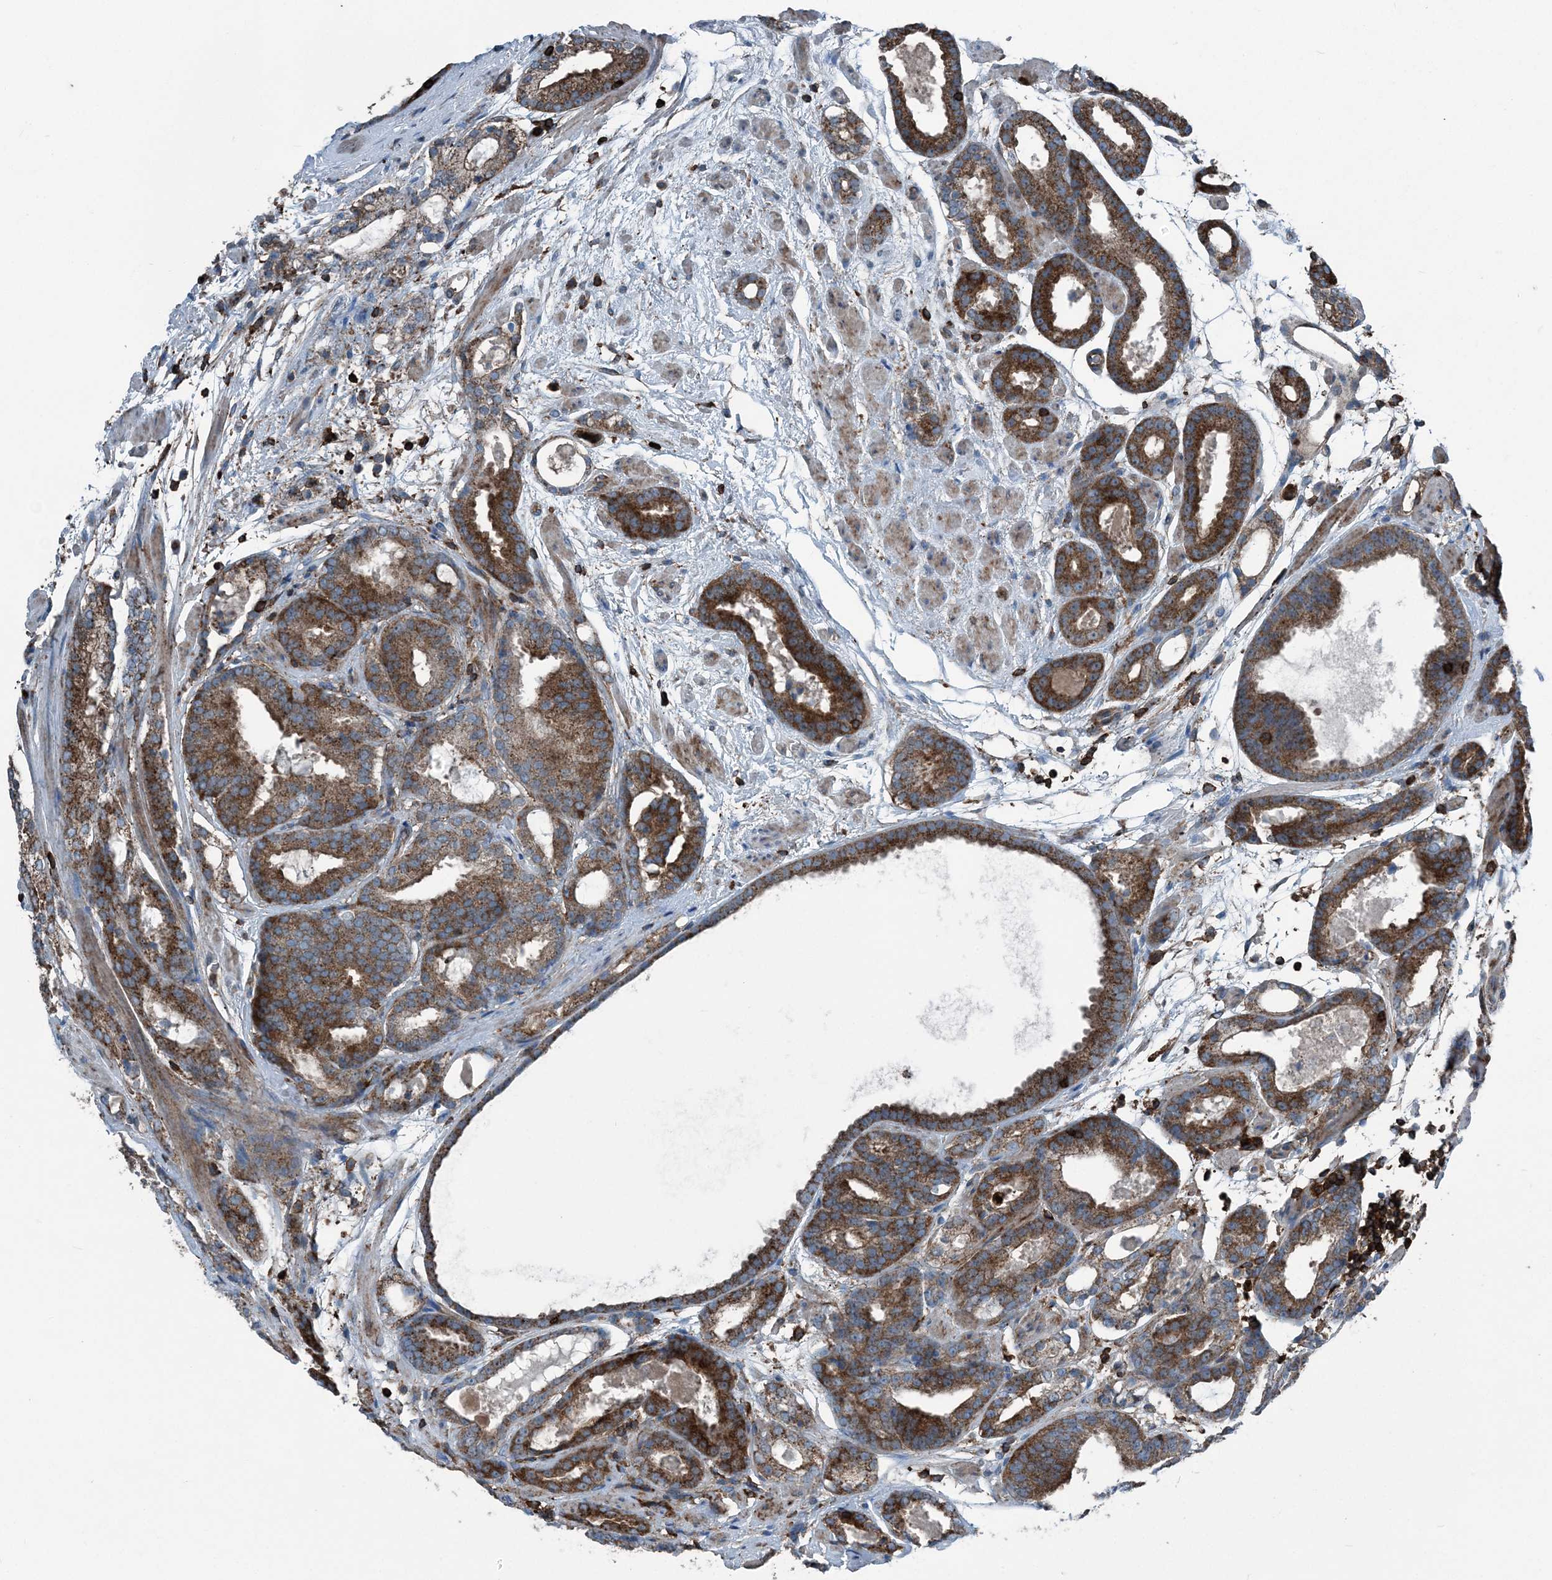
{"staining": {"intensity": "strong", "quantity": ">75%", "location": "cytoplasmic/membranous"}, "tissue": "prostate cancer", "cell_type": "Tumor cells", "image_type": "cancer", "snomed": [{"axis": "morphology", "description": "Adenocarcinoma, Low grade"}, {"axis": "topography", "description": "Prostate"}], "caption": "There is high levels of strong cytoplasmic/membranous staining in tumor cells of prostate cancer (adenocarcinoma (low-grade)), as demonstrated by immunohistochemical staining (brown color).", "gene": "CFL1", "patient": {"sex": "male", "age": 69}}